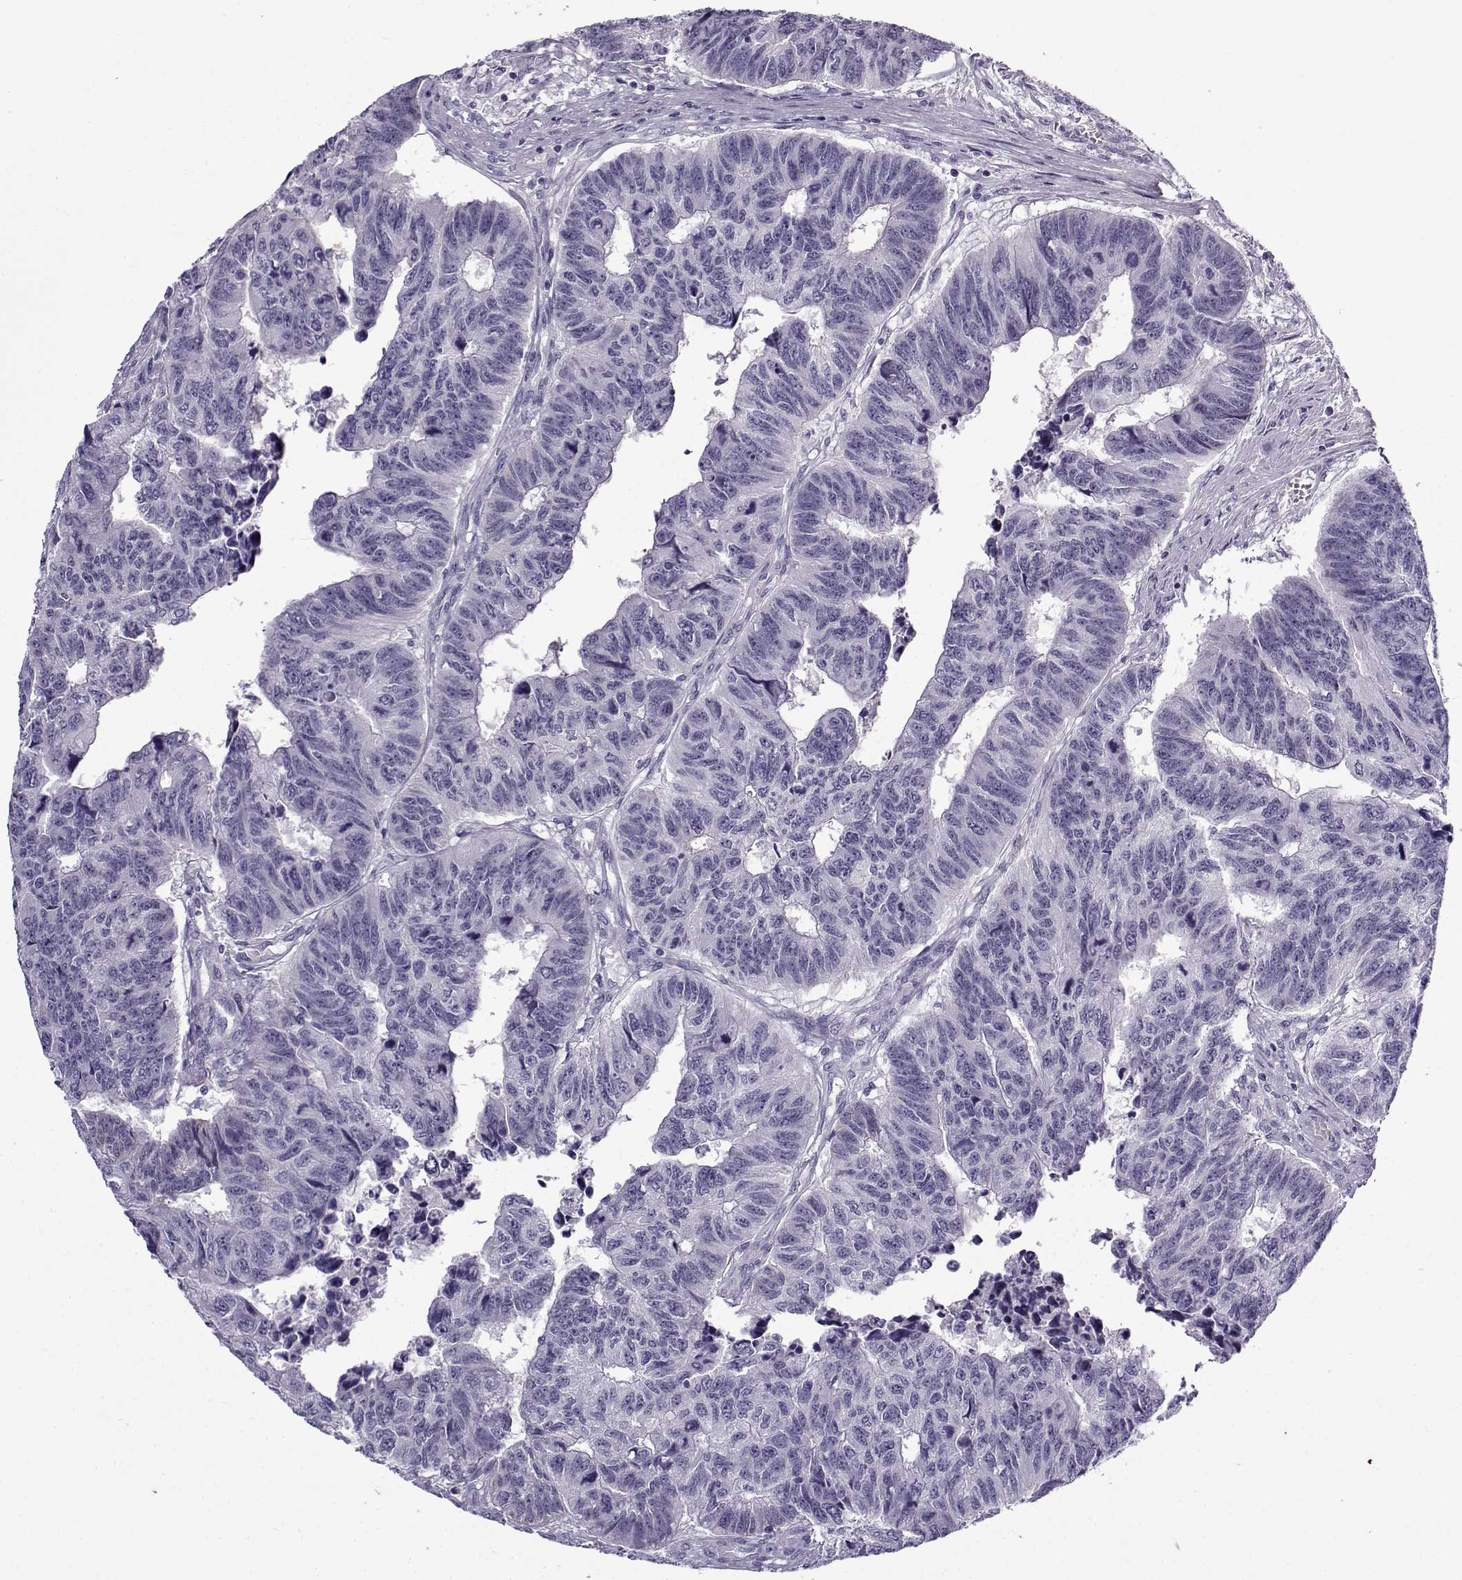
{"staining": {"intensity": "negative", "quantity": "none", "location": "none"}, "tissue": "colorectal cancer", "cell_type": "Tumor cells", "image_type": "cancer", "snomed": [{"axis": "morphology", "description": "Adenocarcinoma, NOS"}, {"axis": "topography", "description": "Rectum"}], "caption": "The image shows no significant staining in tumor cells of colorectal cancer (adenocarcinoma).", "gene": "GTSF1L", "patient": {"sex": "female", "age": 85}}